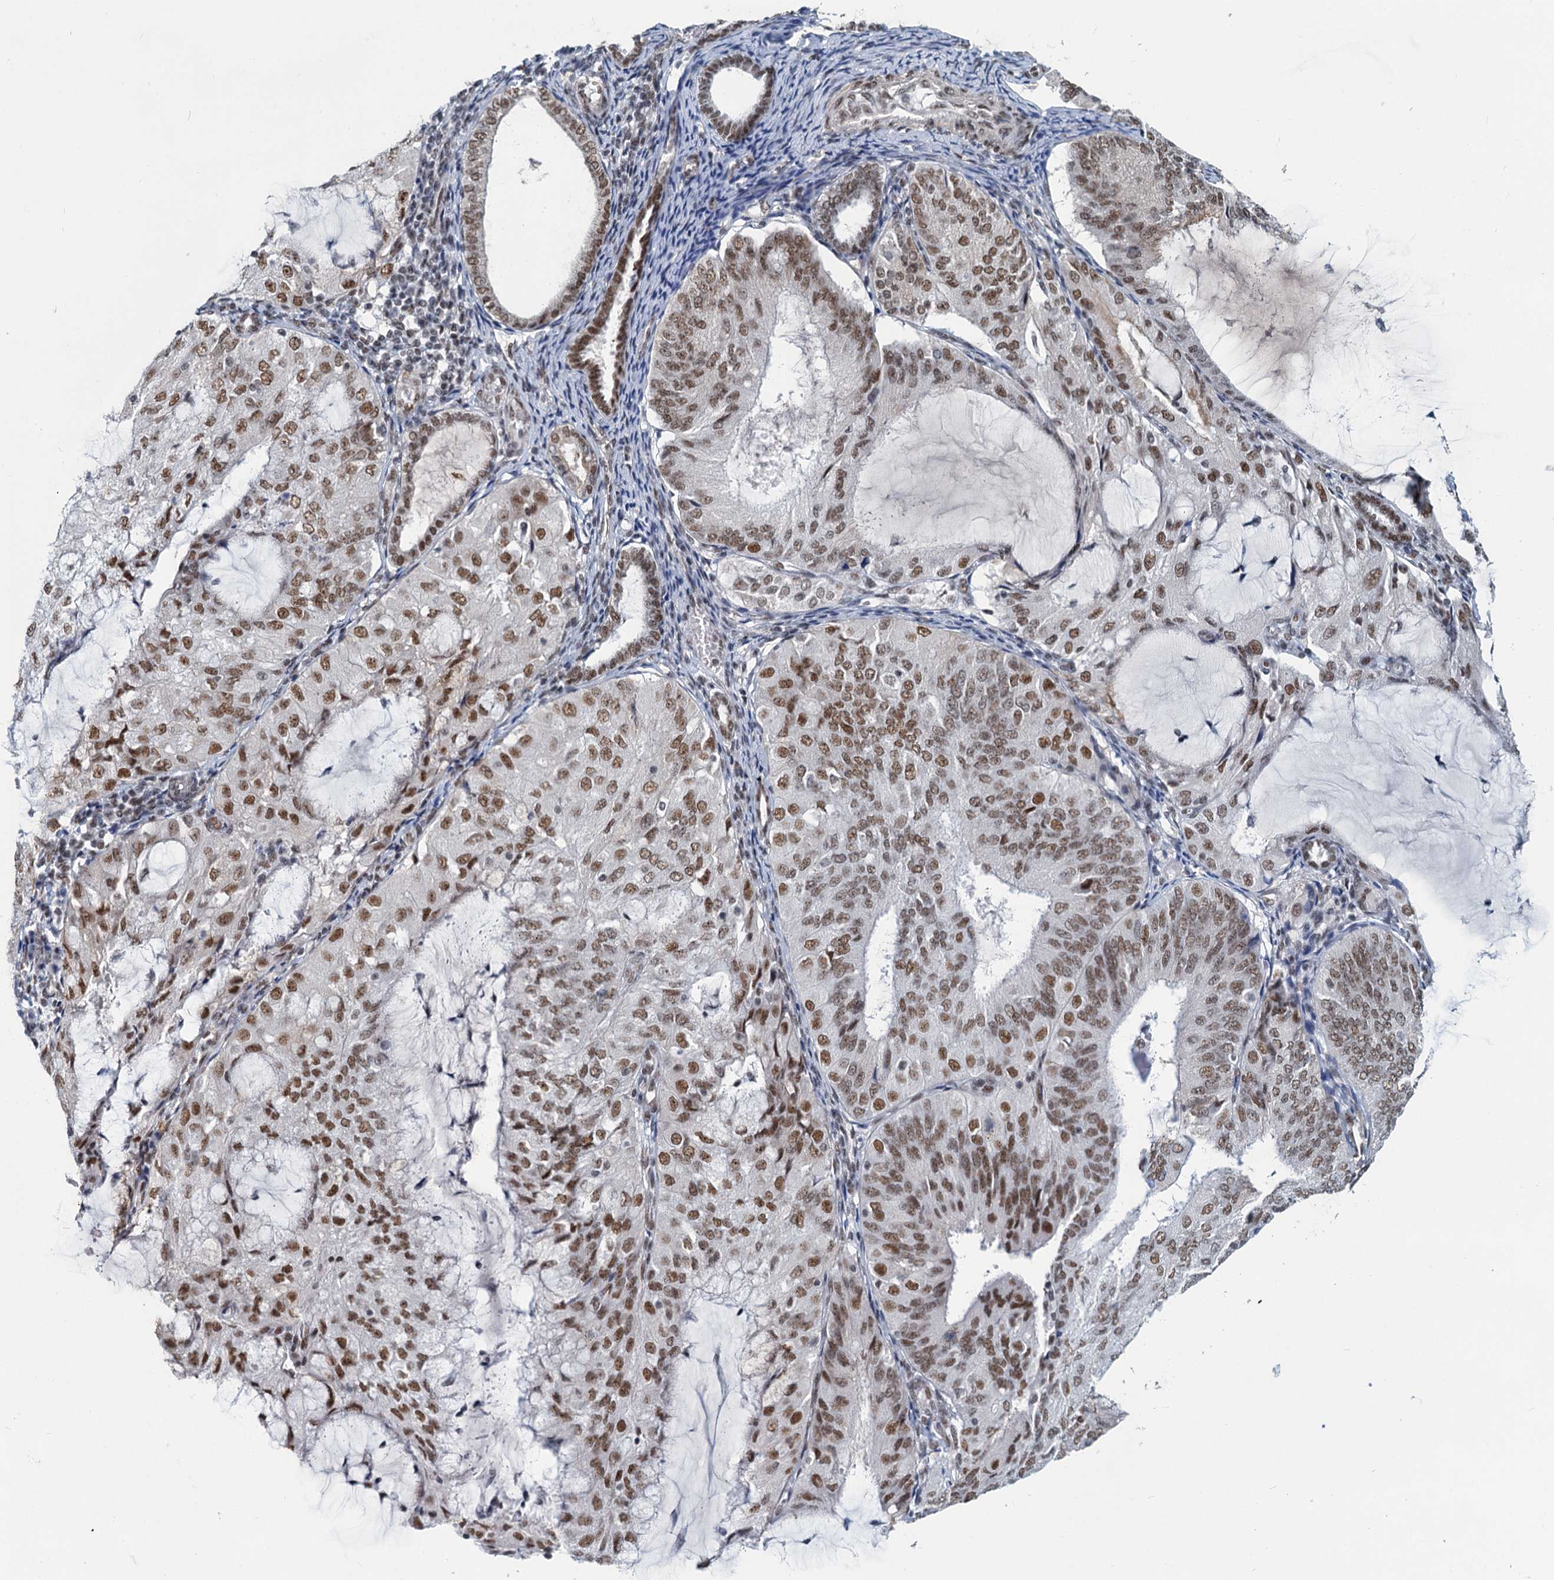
{"staining": {"intensity": "moderate", "quantity": ">75%", "location": "nuclear"}, "tissue": "endometrial cancer", "cell_type": "Tumor cells", "image_type": "cancer", "snomed": [{"axis": "morphology", "description": "Adenocarcinoma, NOS"}, {"axis": "topography", "description": "Endometrium"}], "caption": "Brown immunohistochemical staining in human endometrial cancer (adenocarcinoma) reveals moderate nuclear positivity in approximately >75% of tumor cells. (DAB IHC with brightfield microscopy, high magnification).", "gene": "METTL14", "patient": {"sex": "female", "age": 81}}